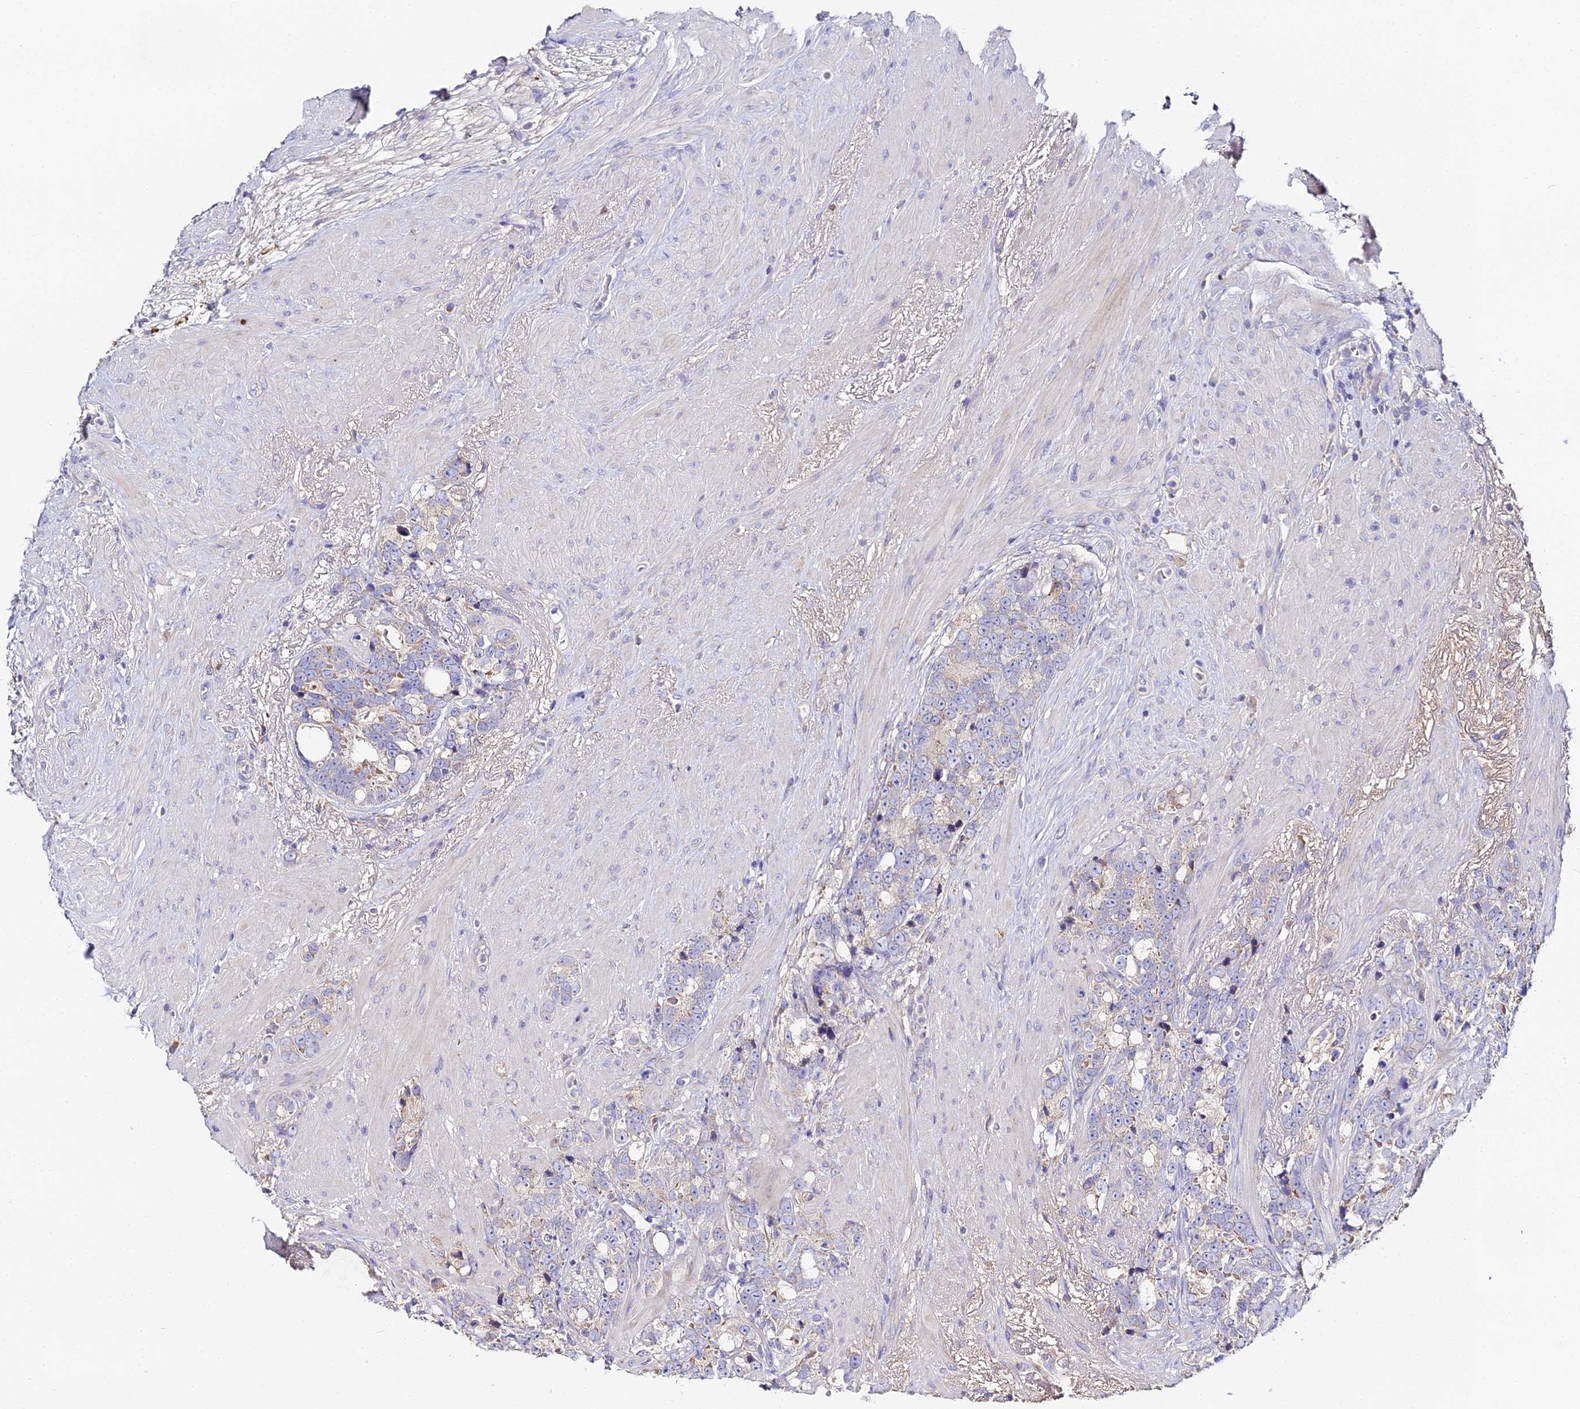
{"staining": {"intensity": "negative", "quantity": "none", "location": "none"}, "tissue": "prostate cancer", "cell_type": "Tumor cells", "image_type": "cancer", "snomed": [{"axis": "morphology", "description": "Adenocarcinoma, High grade"}, {"axis": "topography", "description": "Prostate"}], "caption": "The micrograph displays no staining of tumor cells in prostate cancer (high-grade adenocarcinoma).", "gene": "SCX", "patient": {"sex": "male", "age": 74}}